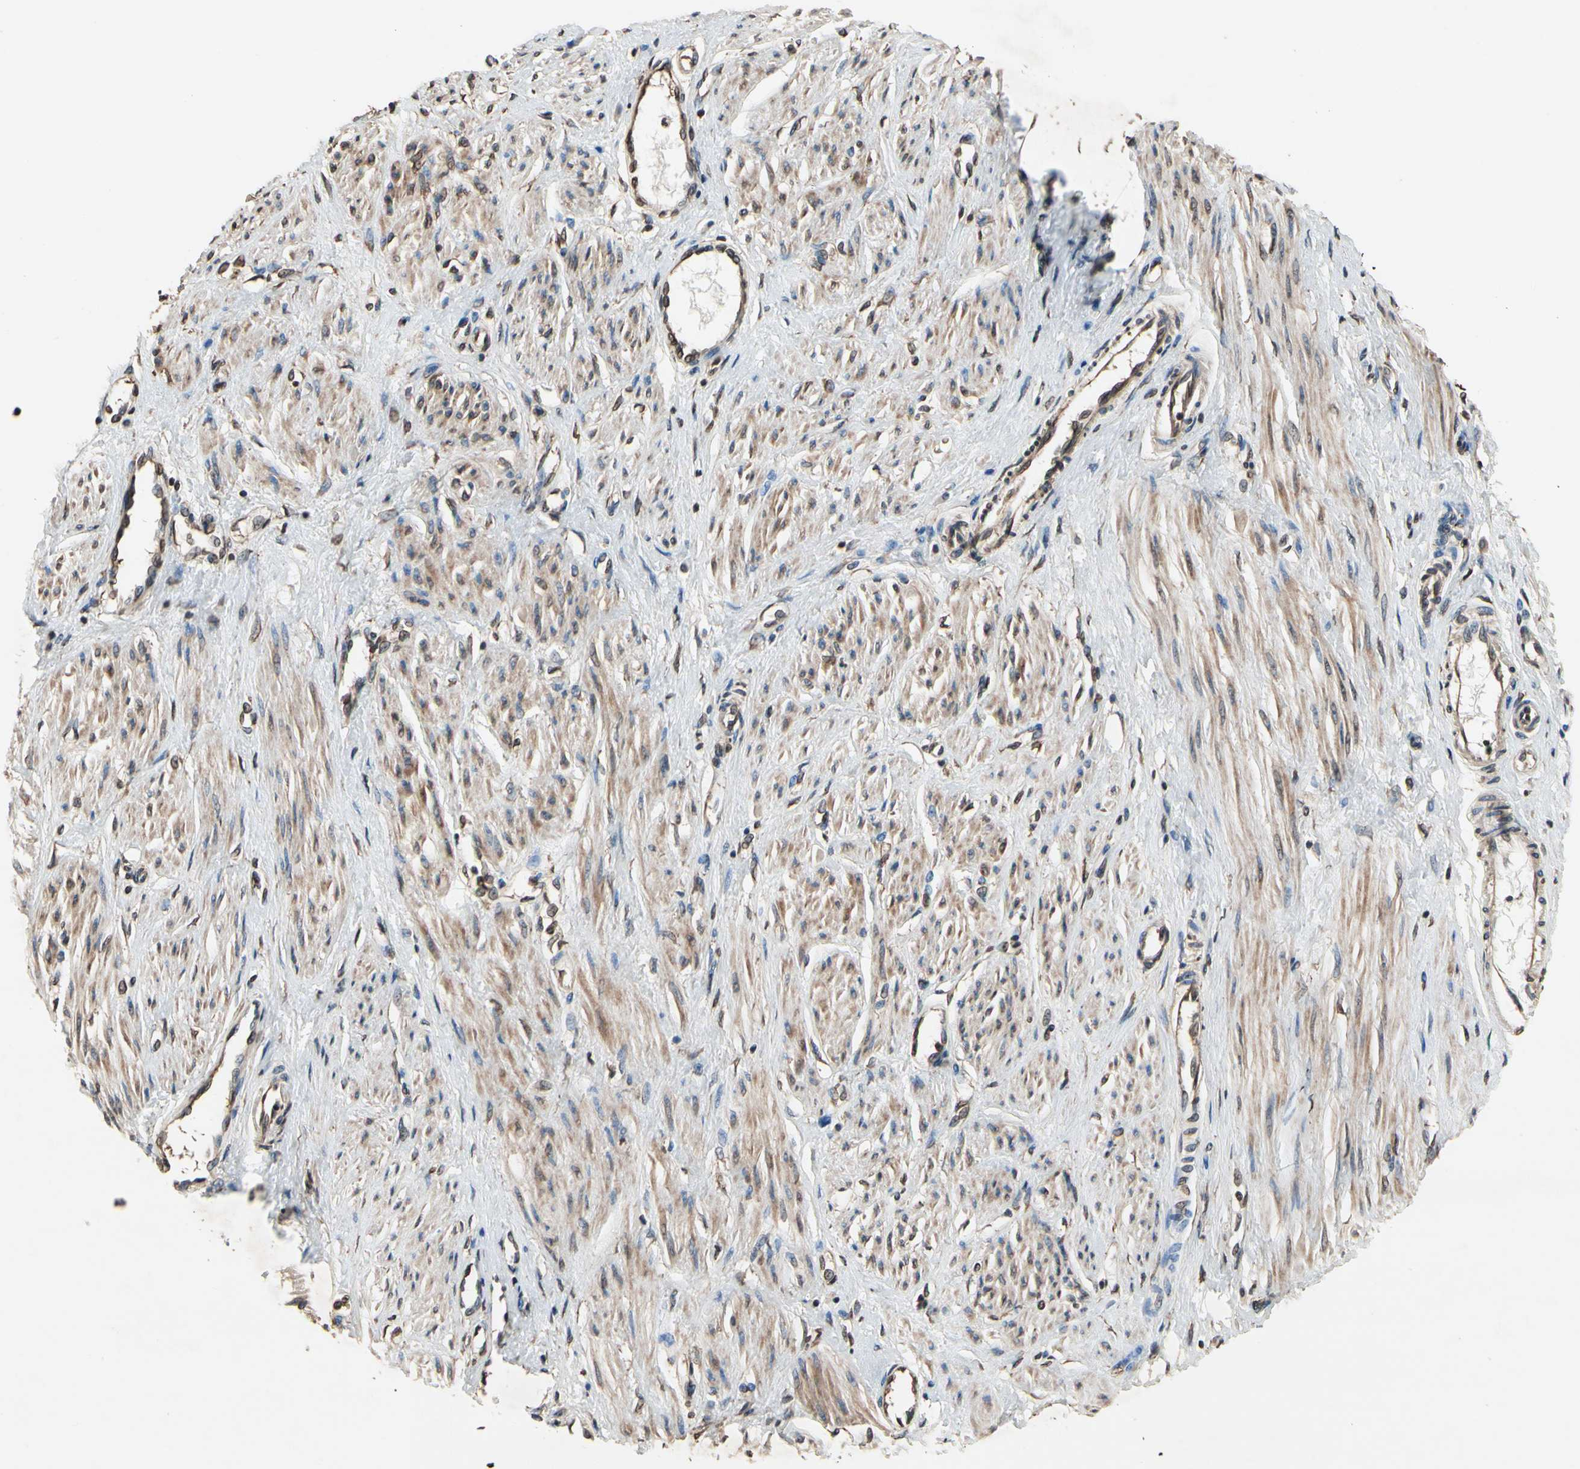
{"staining": {"intensity": "strong", "quantity": ">75%", "location": "cytoplasmic/membranous,nuclear"}, "tissue": "smooth muscle", "cell_type": "Smooth muscle cells", "image_type": "normal", "snomed": [{"axis": "morphology", "description": "Normal tissue, NOS"}, {"axis": "topography", "description": "Smooth muscle"}, {"axis": "topography", "description": "Uterus"}], "caption": "Human smooth muscle stained with a brown dye exhibits strong cytoplasmic/membranous,nuclear positive positivity in about >75% of smooth muscle cells.", "gene": "HIPK2", "patient": {"sex": "female", "age": 39}}